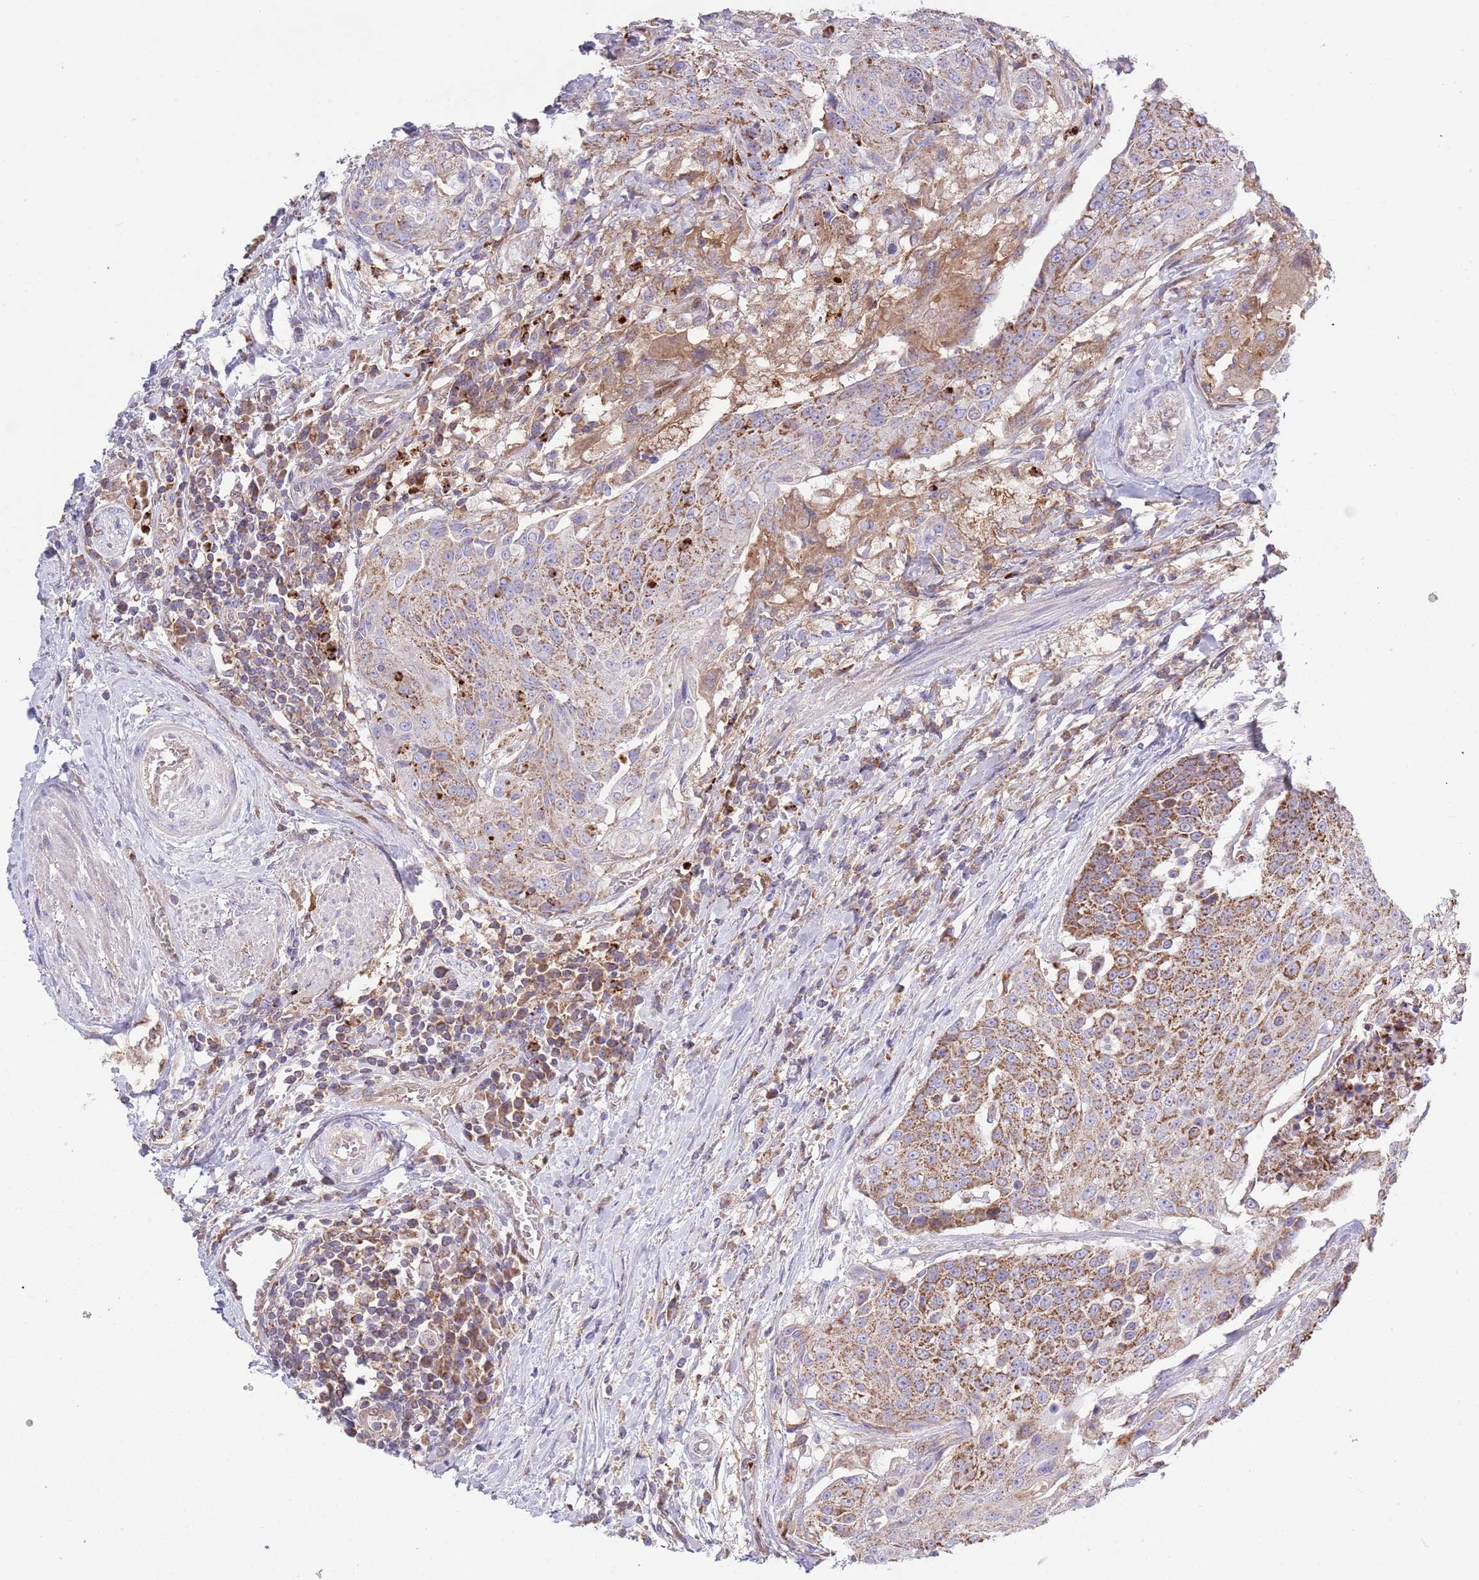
{"staining": {"intensity": "moderate", "quantity": "25%-75%", "location": "cytoplasmic/membranous"}, "tissue": "urothelial cancer", "cell_type": "Tumor cells", "image_type": "cancer", "snomed": [{"axis": "morphology", "description": "Urothelial carcinoma, High grade"}, {"axis": "topography", "description": "Urinary bladder"}], "caption": "Immunohistochemical staining of human urothelial carcinoma (high-grade) exhibits medium levels of moderate cytoplasmic/membranous protein staining in about 25%-75% of tumor cells. (IHC, brightfield microscopy, high magnification).", "gene": "DDT", "patient": {"sex": "female", "age": 63}}